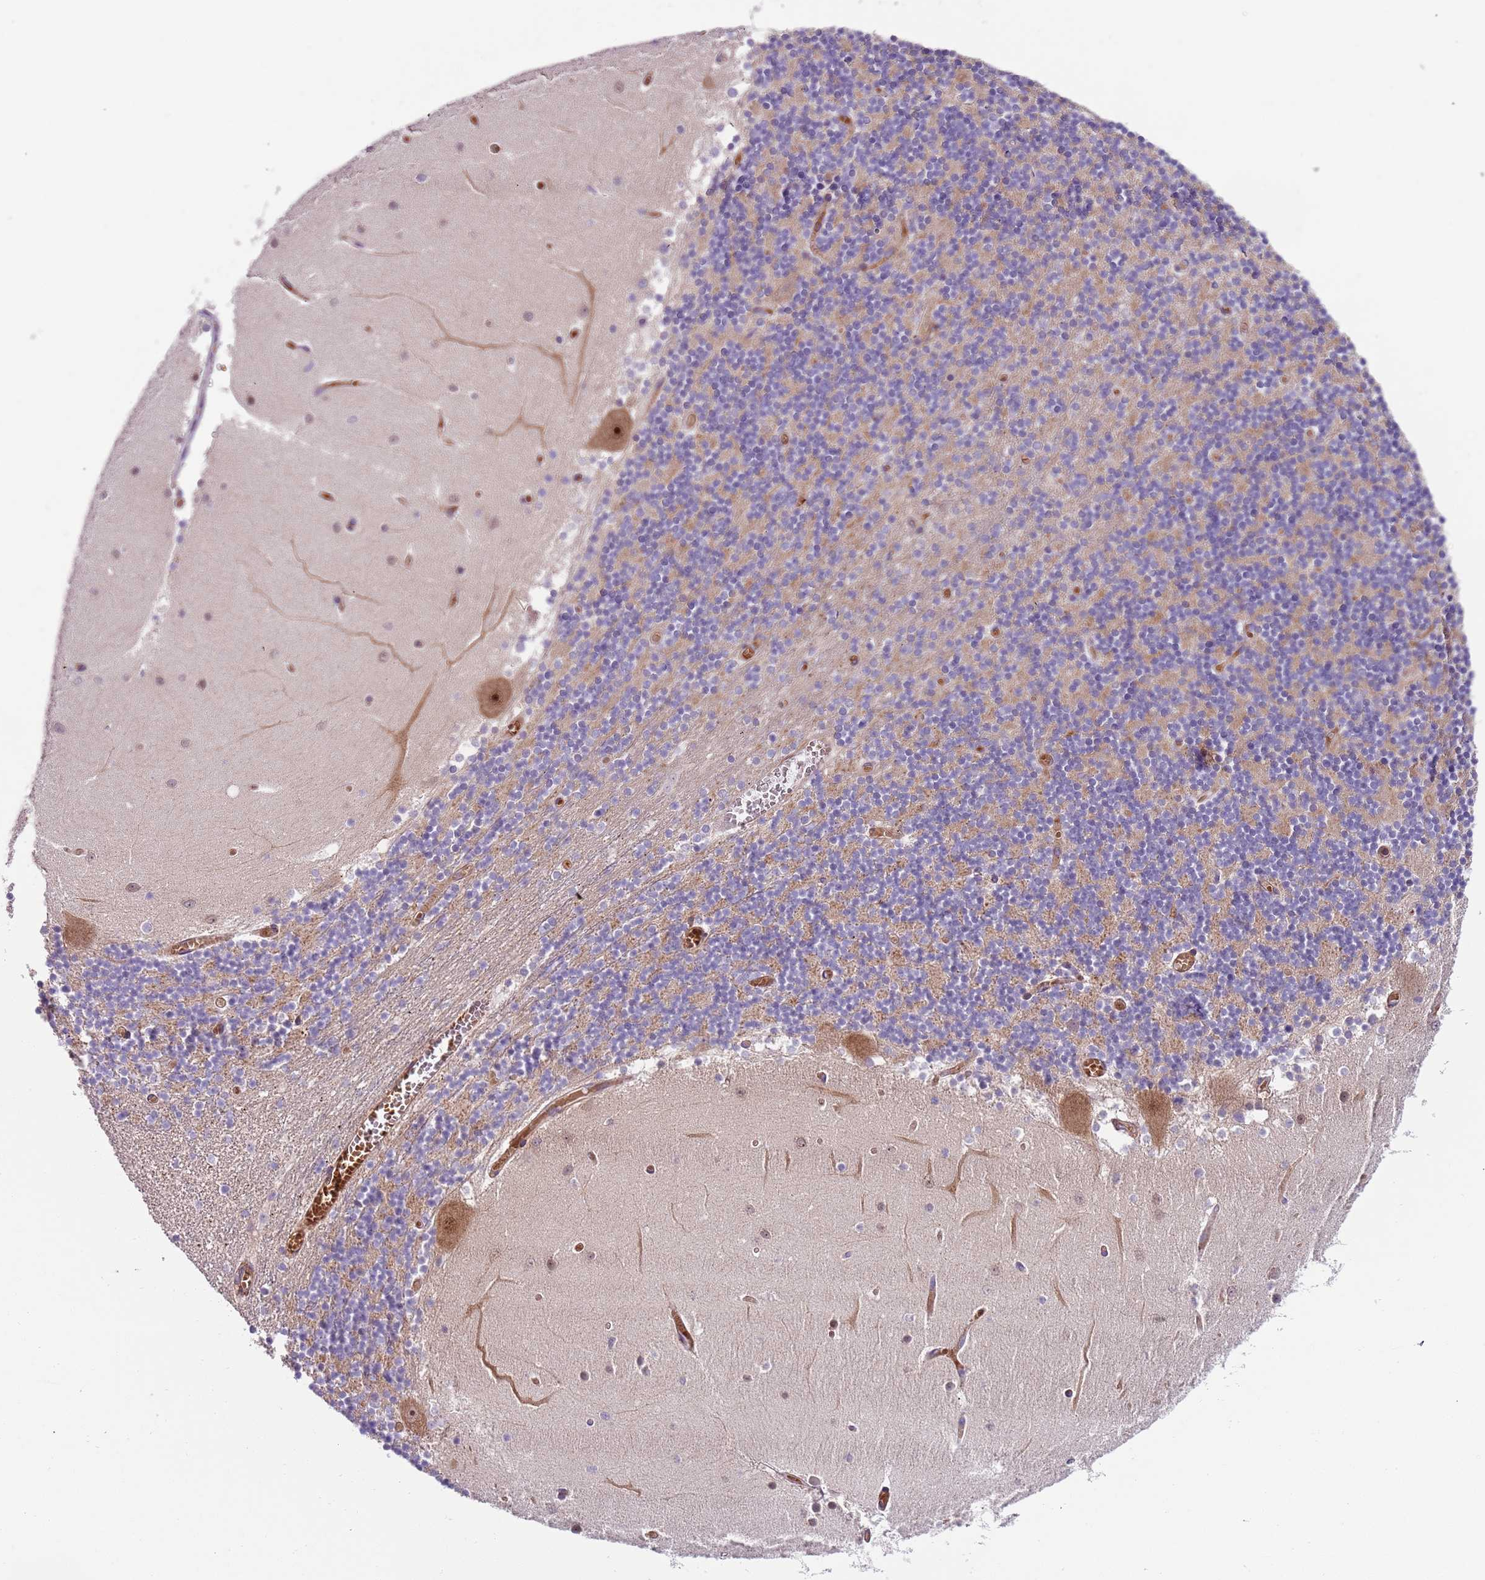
{"staining": {"intensity": "weak", "quantity": "25%-75%", "location": "cytoplasmic/membranous"}, "tissue": "cerebellum", "cell_type": "Cells in granular layer", "image_type": "normal", "snomed": [{"axis": "morphology", "description": "Normal tissue, NOS"}, {"axis": "topography", "description": "Cerebellum"}], "caption": "High-power microscopy captured an immunohistochemistry (IHC) micrograph of normal cerebellum, revealing weak cytoplasmic/membranous staining in approximately 25%-75% of cells in granular layer. The staining is performed using DAB (3,3'-diaminobenzidine) brown chromogen to label protein expression. The nuclei are counter-stained blue using hematoxylin.", "gene": "VWCE", "patient": {"sex": "female", "age": 28}}